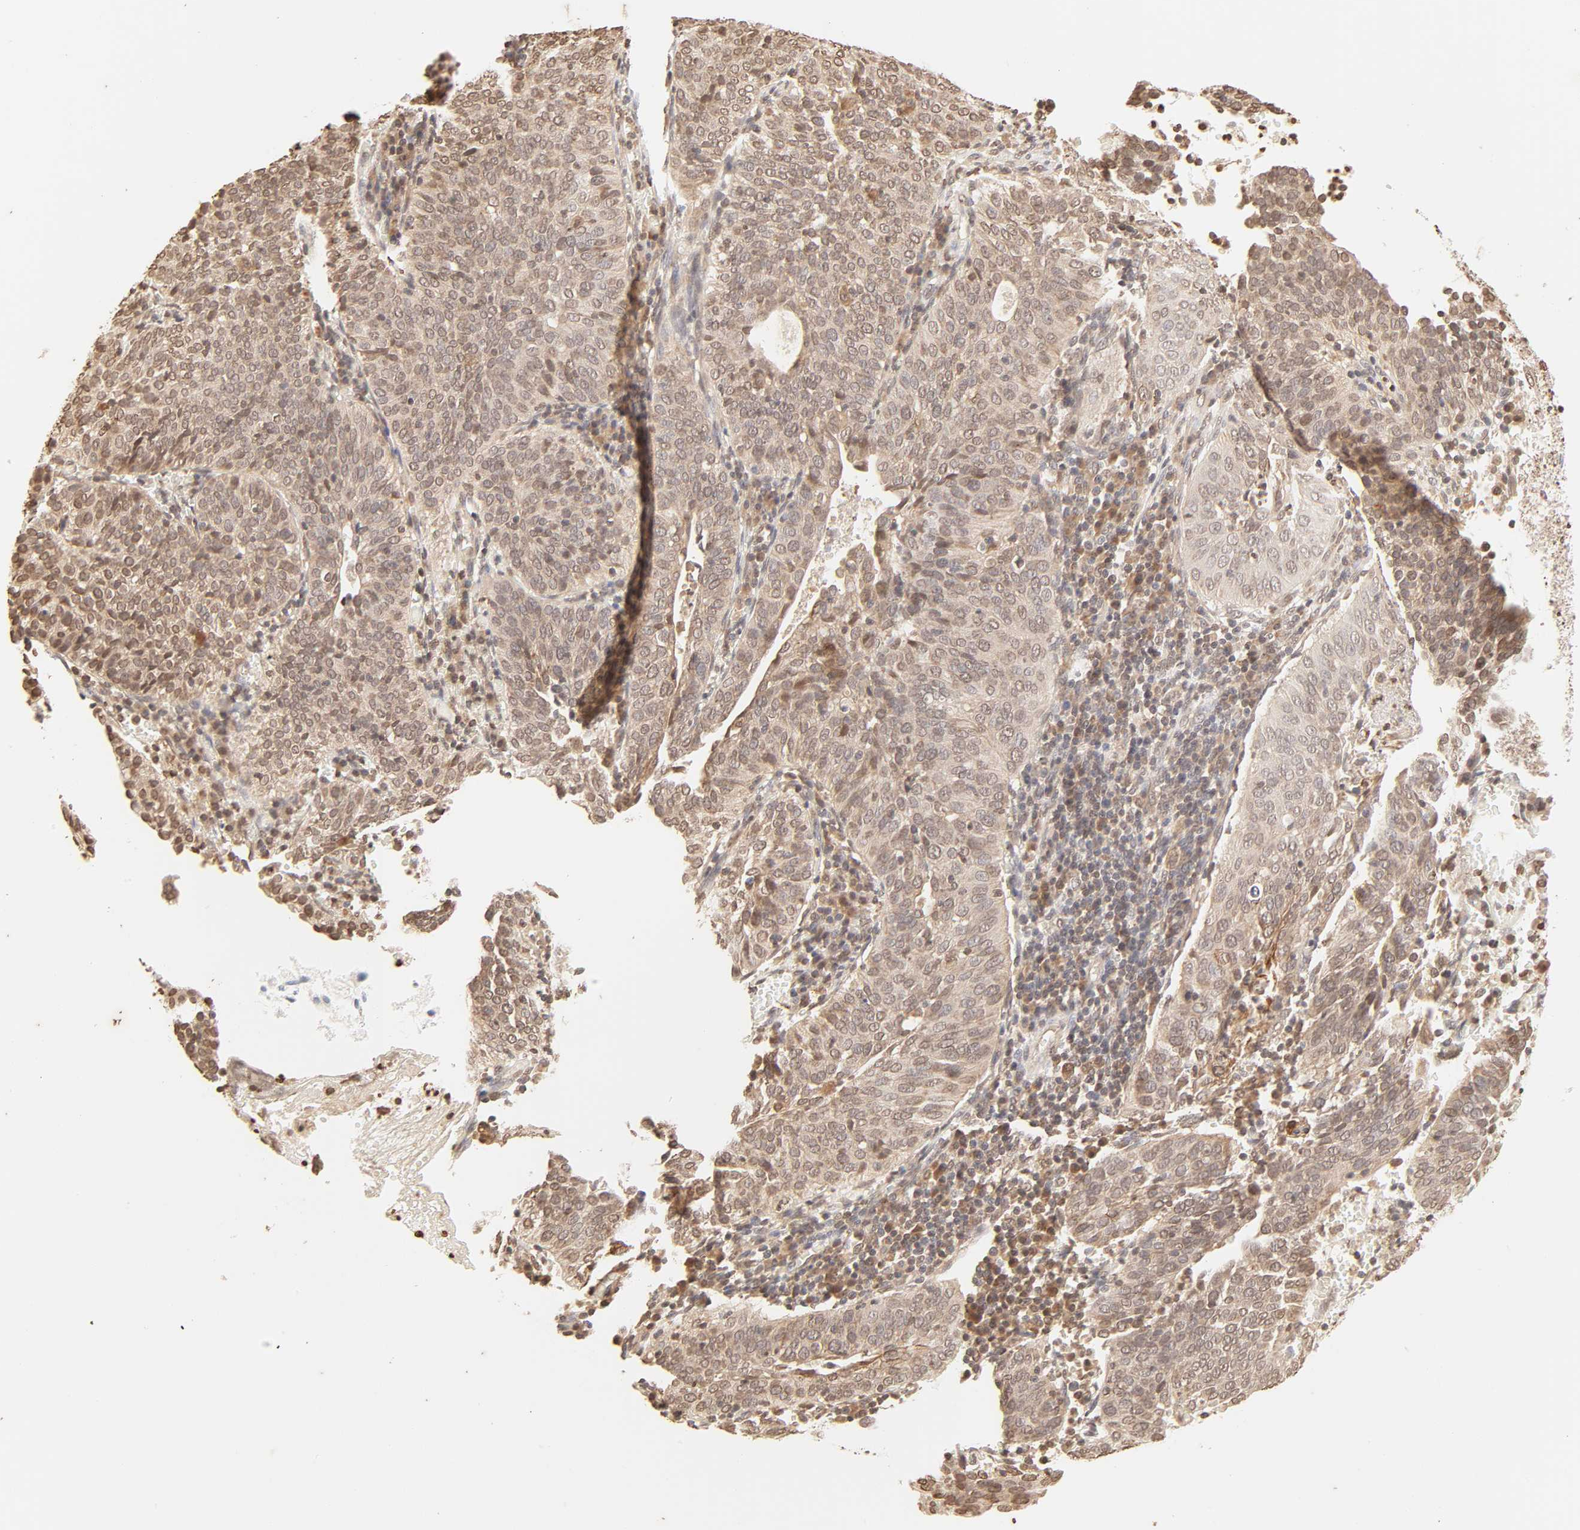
{"staining": {"intensity": "moderate", "quantity": ">75%", "location": "cytoplasmic/membranous,nuclear"}, "tissue": "cervical cancer", "cell_type": "Tumor cells", "image_type": "cancer", "snomed": [{"axis": "morphology", "description": "Squamous cell carcinoma, NOS"}, {"axis": "topography", "description": "Cervix"}], "caption": "Immunohistochemistry of human cervical cancer (squamous cell carcinoma) reveals medium levels of moderate cytoplasmic/membranous and nuclear positivity in about >75% of tumor cells. (Brightfield microscopy of DAB IHC at high magnification).", "gene": "TBL1X", "patient": {"sex": "female", "age": 39}}